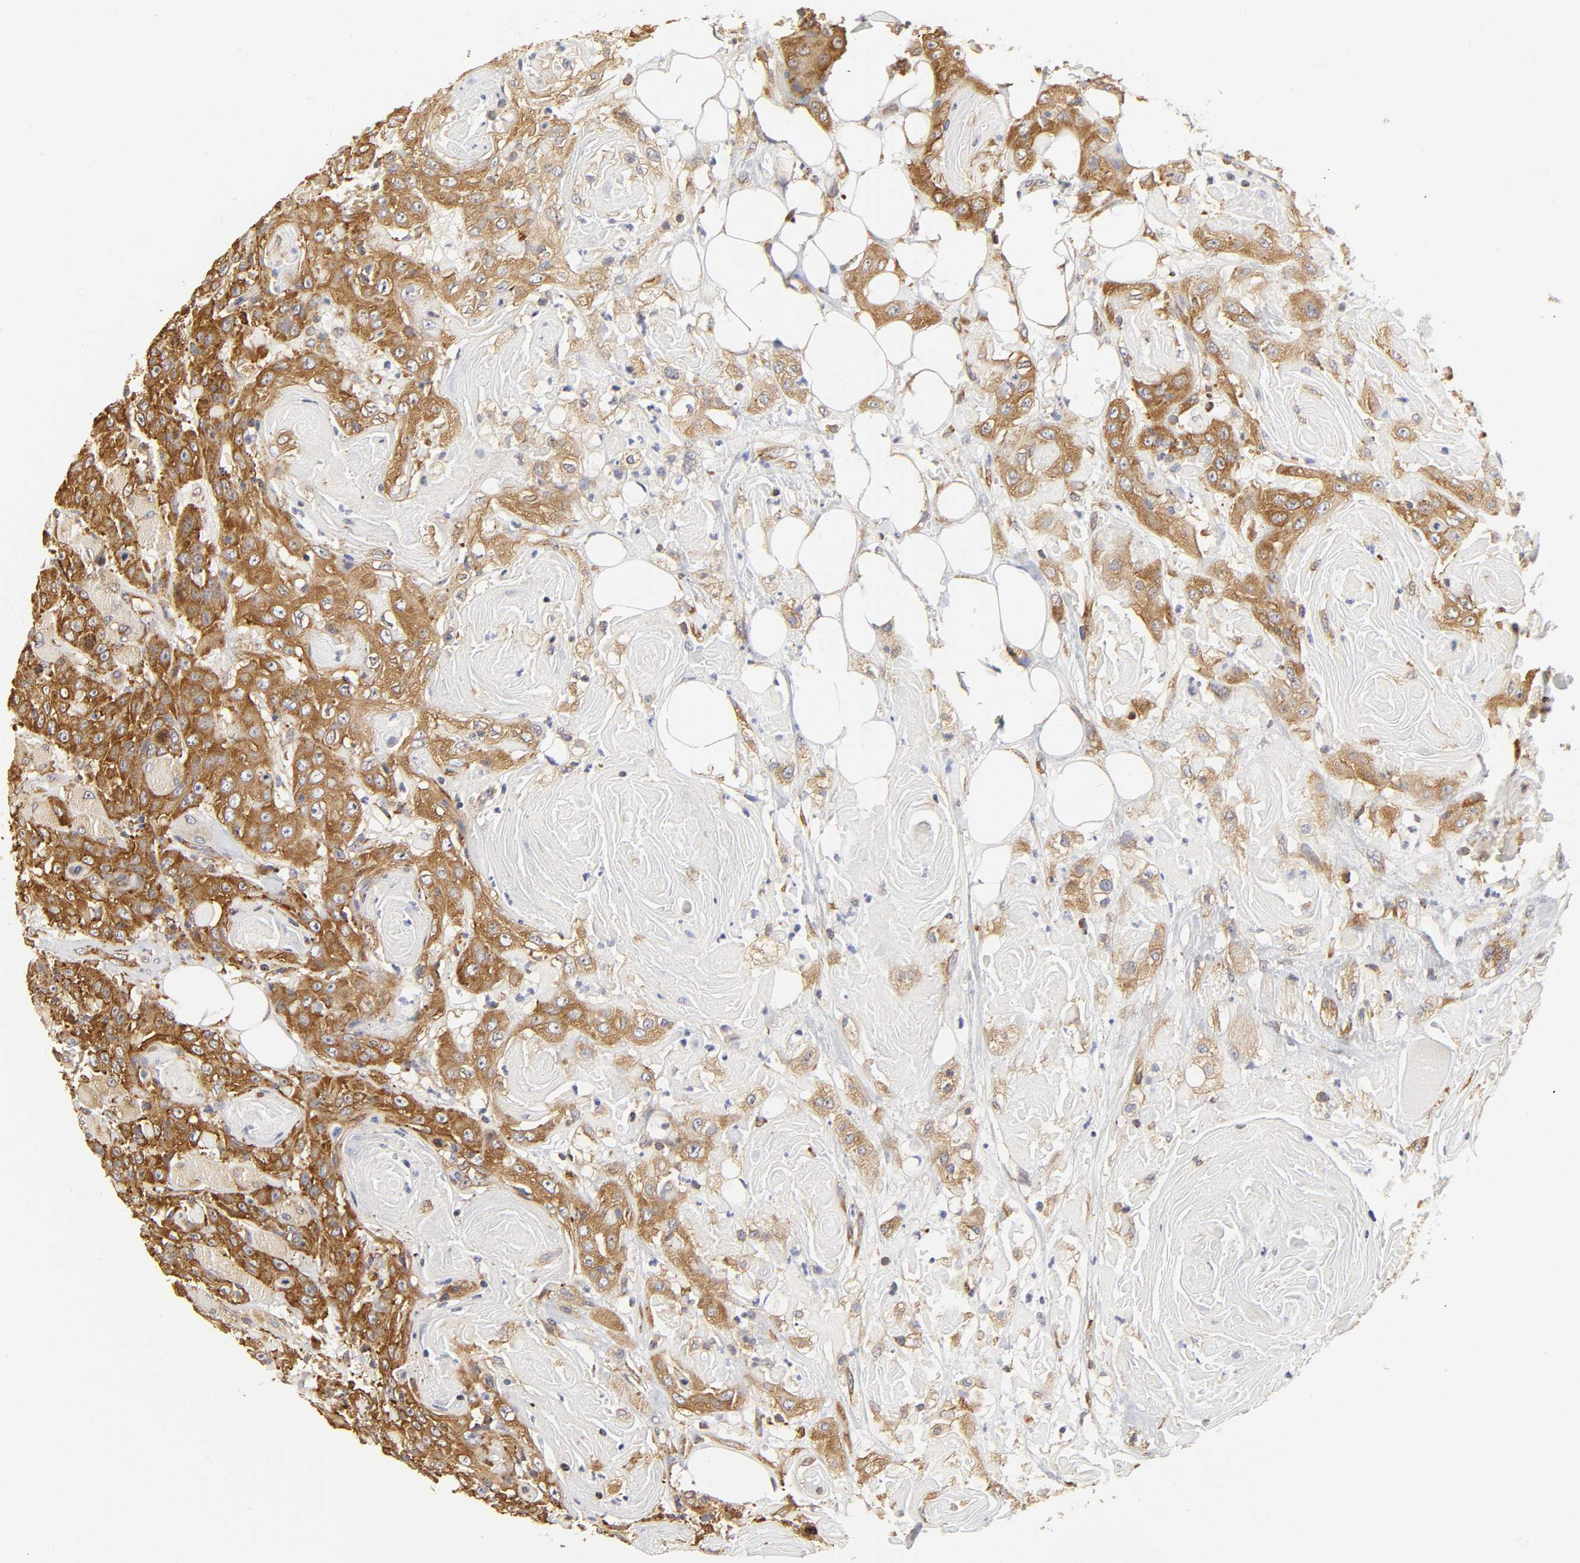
{"staining": {"intensity": "strong", "quantity": ">75%", "location": "cytoplasmic/membranous"}, "tissue": "head and neck cancer", "cell_type": "Tumor cells", "image_type": "cancer", "snomed": [{"axis": "morphology", "description": "Squamous cell carcinoma, NOS"}, {"axis": "topography", "description": "Head-Neck"}], "caption": "An immunohistochemistry (IHC) micrograph of tumor tissue is shown. Protein staining in brown shows strong cytoplasmic/membranous positivity in squamous cell carcinoma (head and neck) within tumor cells. The staining was performed using DAB (3,3'-diaminobenzidine), with brown indicating positive protein expression. Nuclei are stained blue with hematoxylin.", "gene": "RPL14", "patient": {"sex": "female", "age": 84}}